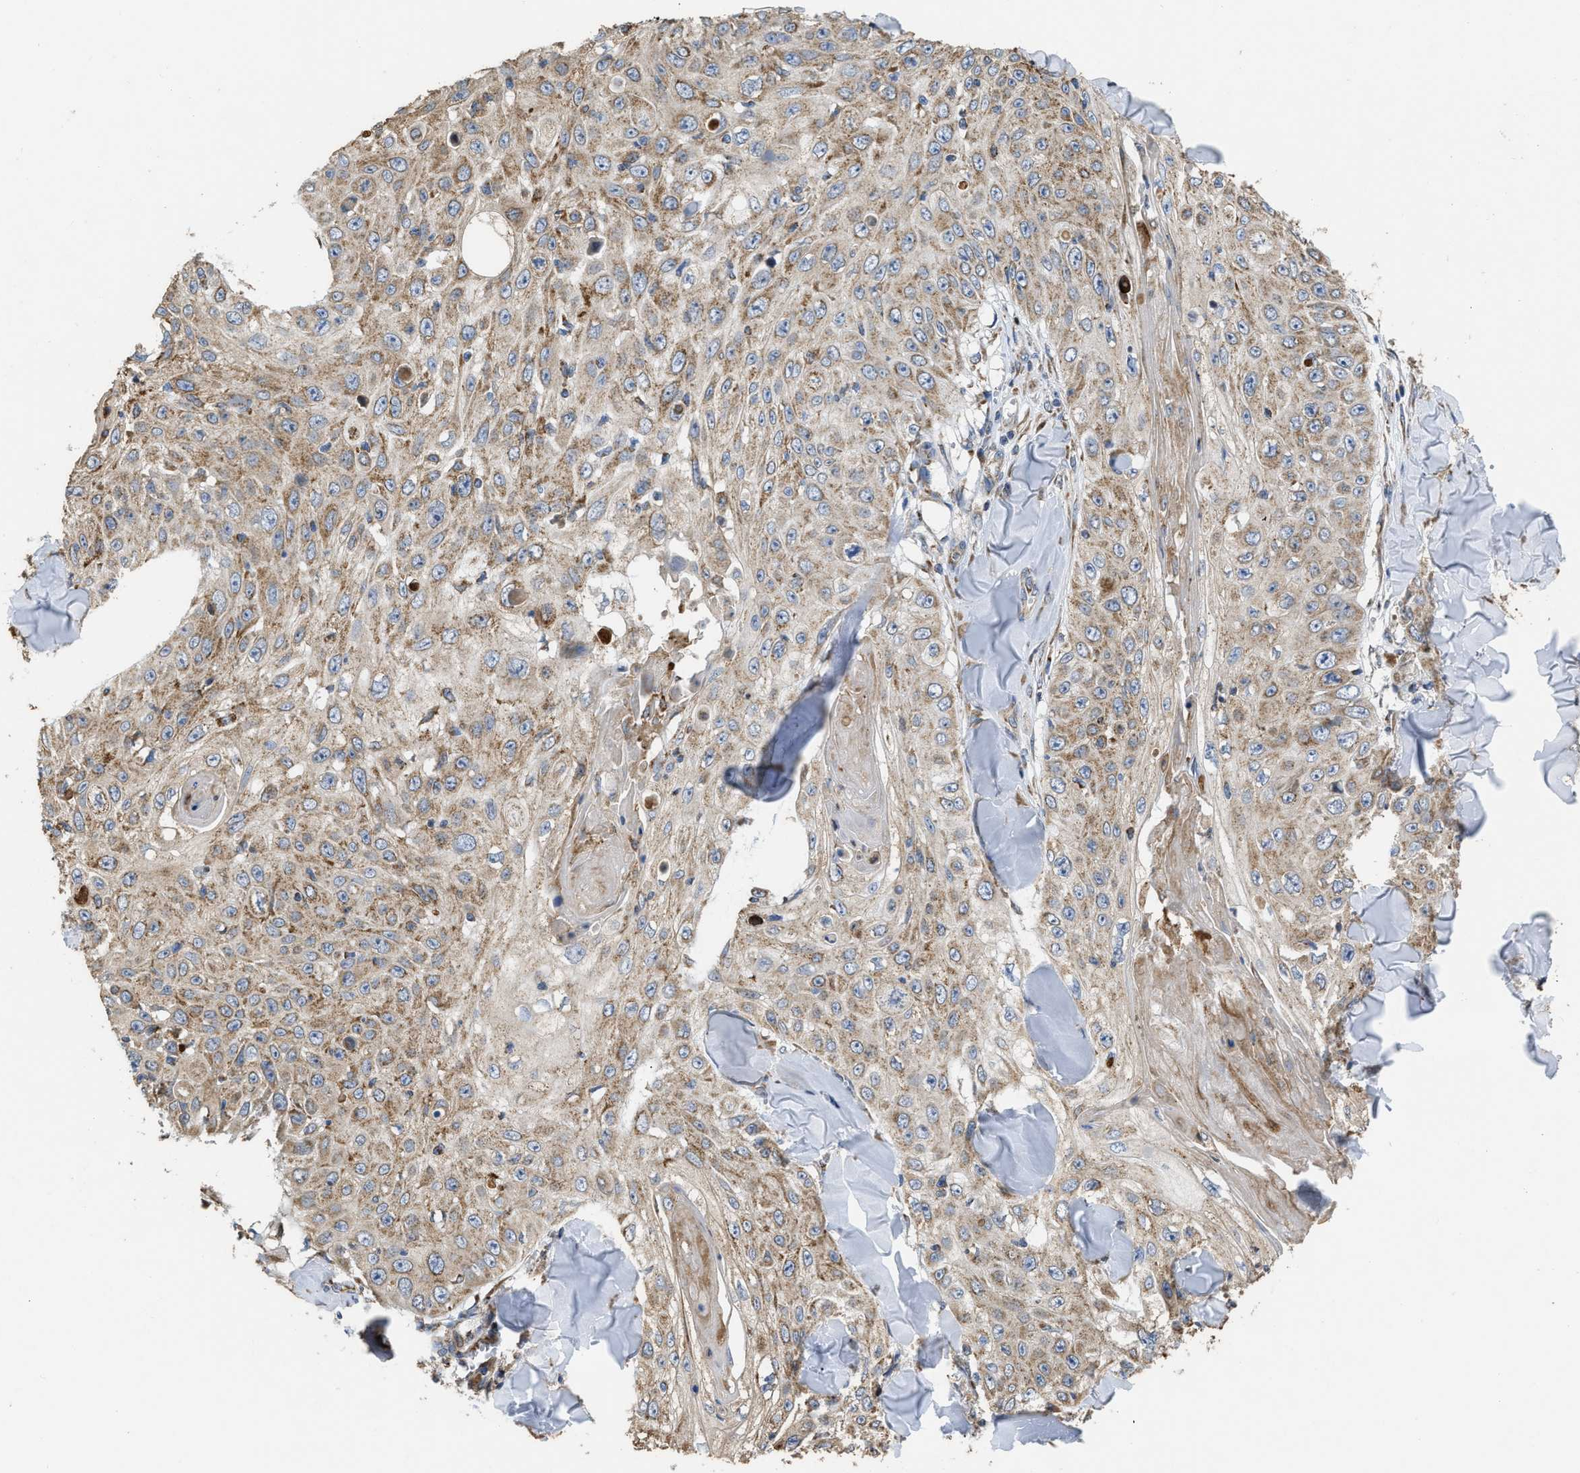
{"staining": {"intensity": "moderate", "quantity": ">75%", "location": "cytoplasmic/membranous"}, "tissue": "skin cancer", "cell_type": "Tumor cells", "image_type": "cancer", "snomed": [{"axis": "morphology", "description": "Squamous cell carcinoma, NOS"}, {"axis": "topography", "description": "Skin"}], "caption": "A brown stain shows moderate cytoplasmic/membranous staining of a protein in human squamous cell carcinoma (skin) tumor cells.", "gene": "AK2", "patient": {"sex": "male", "age": 86}}